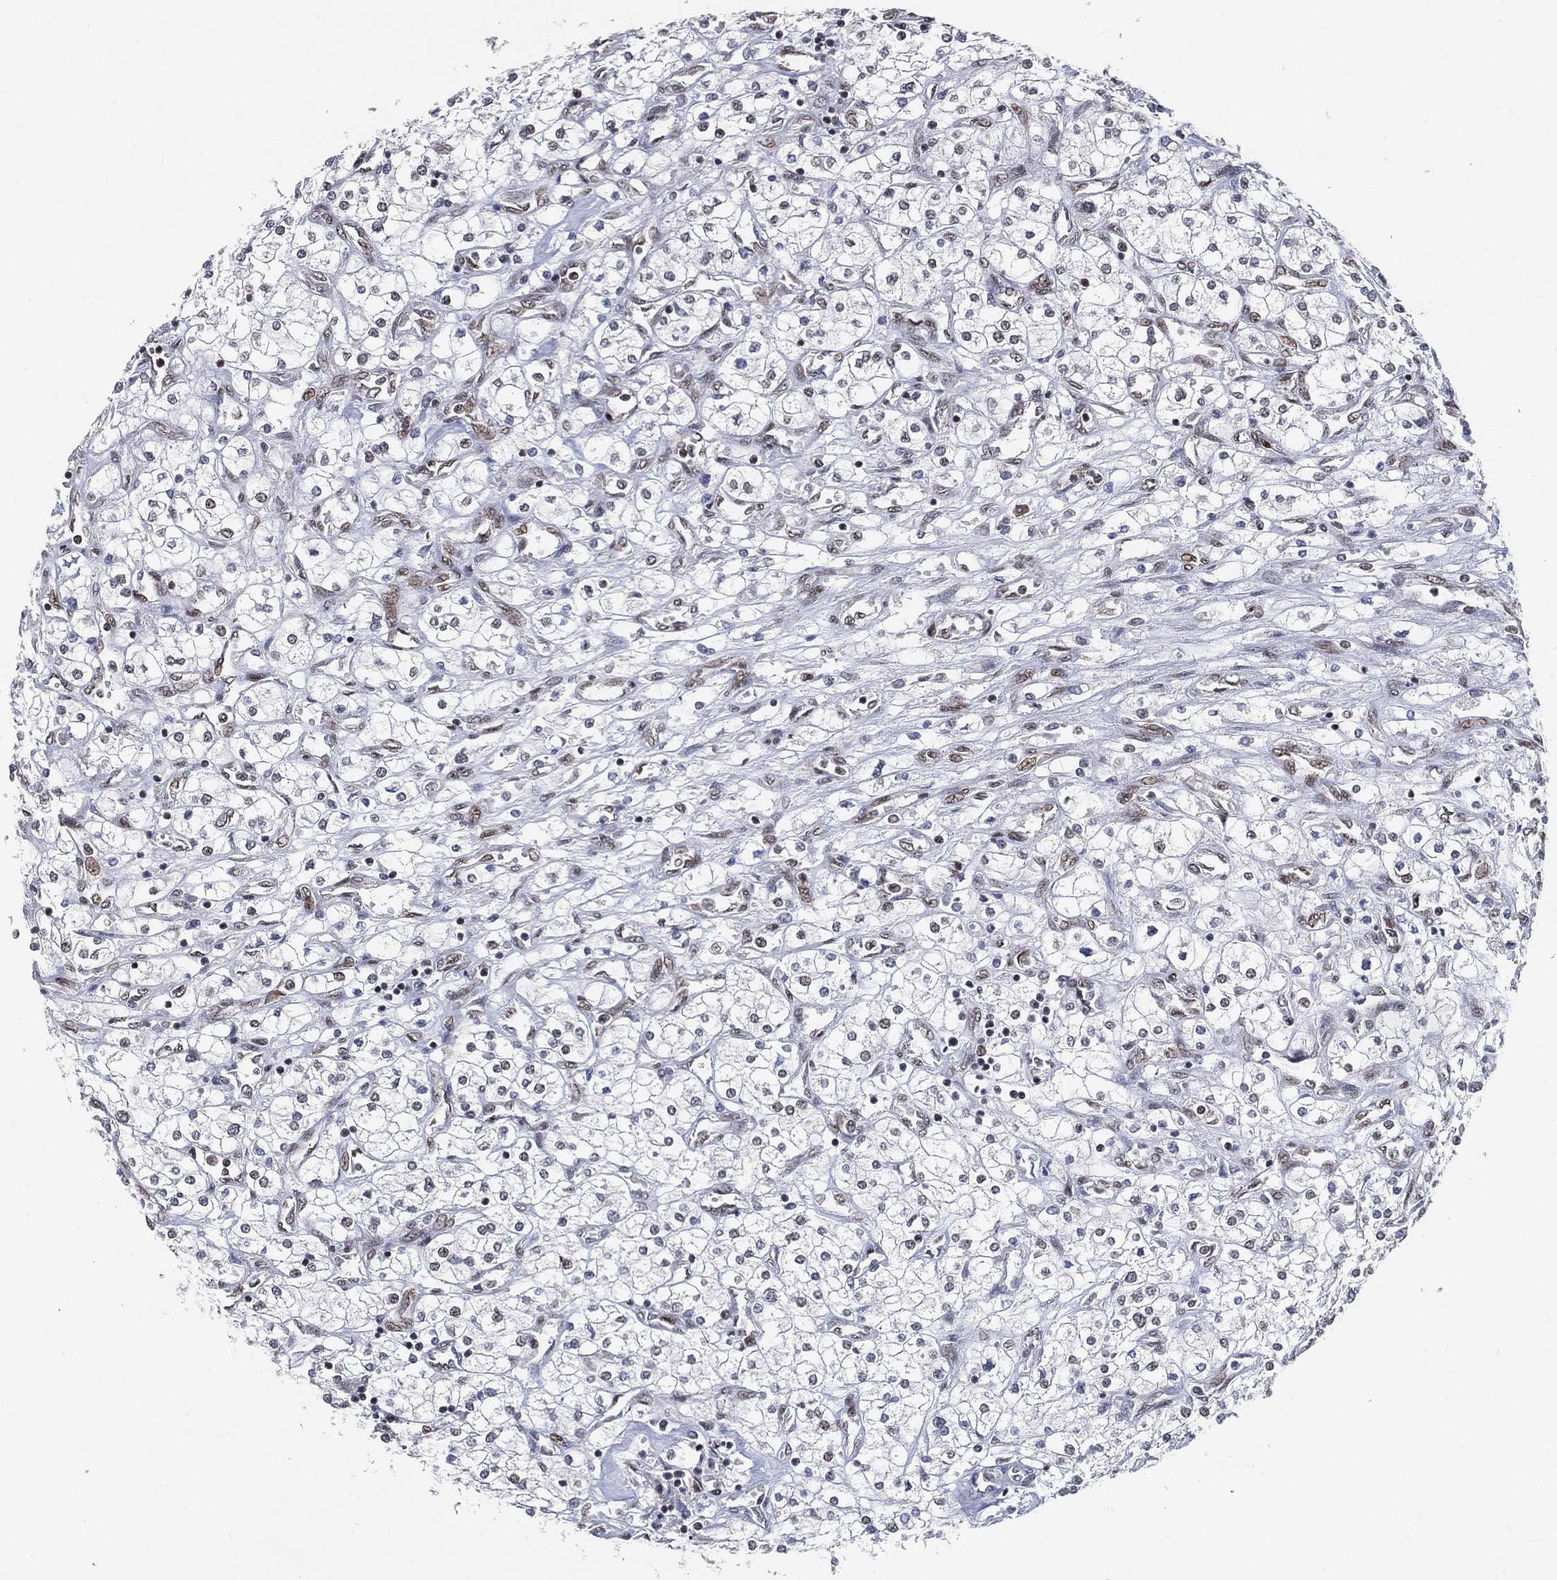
{"staining": {"intensity": "weak", "quantity": "<25%", "location": "nuclear"}, "tissue": "renal cancer", "cell_type": "Tumor cells", "image_type": "cancer", "snomed": [{"axis": "morphology", "description": "Adenocarcinoma, NOS"}, {"axis": "topography", "description": "Kidney"}], "caption": "A photomicrograph of human renal adenocarcinoma is negative for staining in tumor cells.", "gene": "YLPM1", "patient": {"sex": "male", "age": 80}}